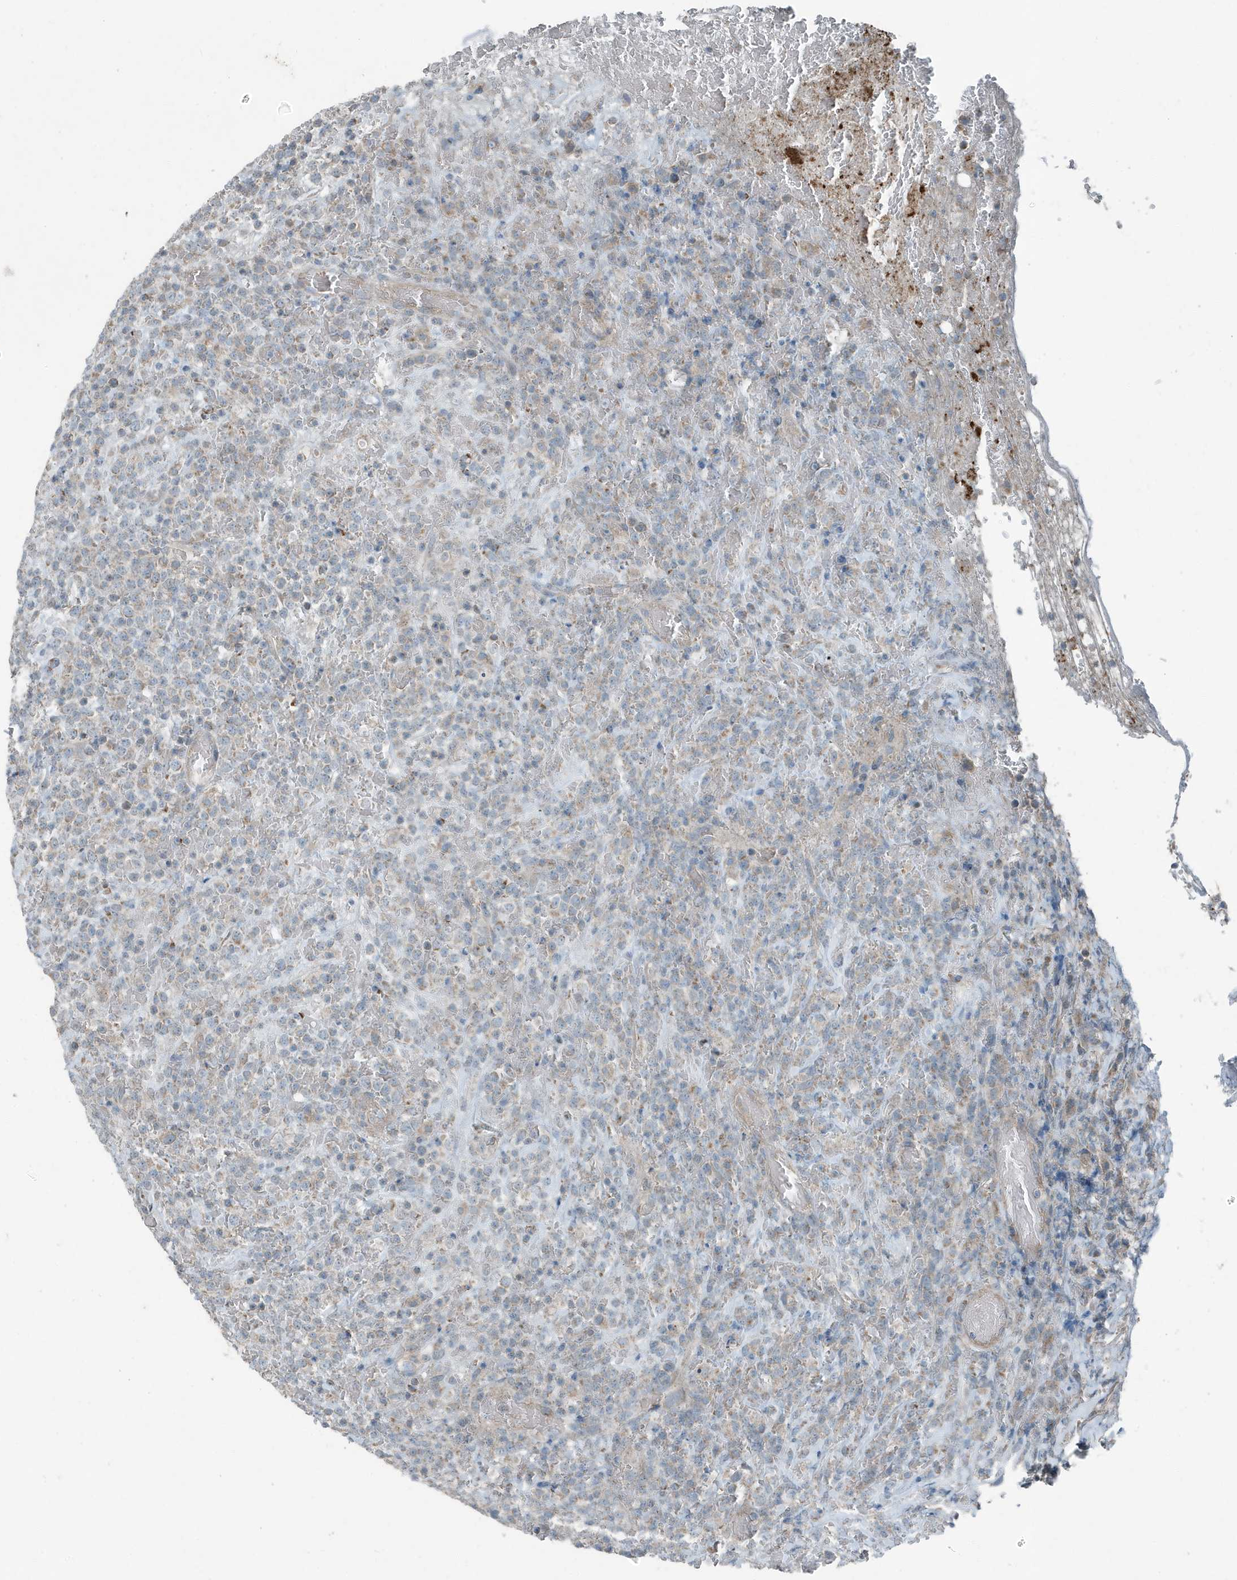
{"staining": {"intensity": "negative", "quantity": "none", "location": "none"}, "tissue": "lymphoma", "cell_type": "Tumor cells", "image_type": "cancer", "snomed": [{"axis": "morphology", "description": "Malignant lymphoma, non-Hodgkin's type, High grade"}, {"axis": "topography", "description": "Colon"}], "caption": "DAB (3,3'-diaminobenzidine) immunohistochemical staining of lymphoma demonstrates no significant expression in tumor cells.", "gene": "MT-CYB", "patient": {"sex": "female", "age": 53}}